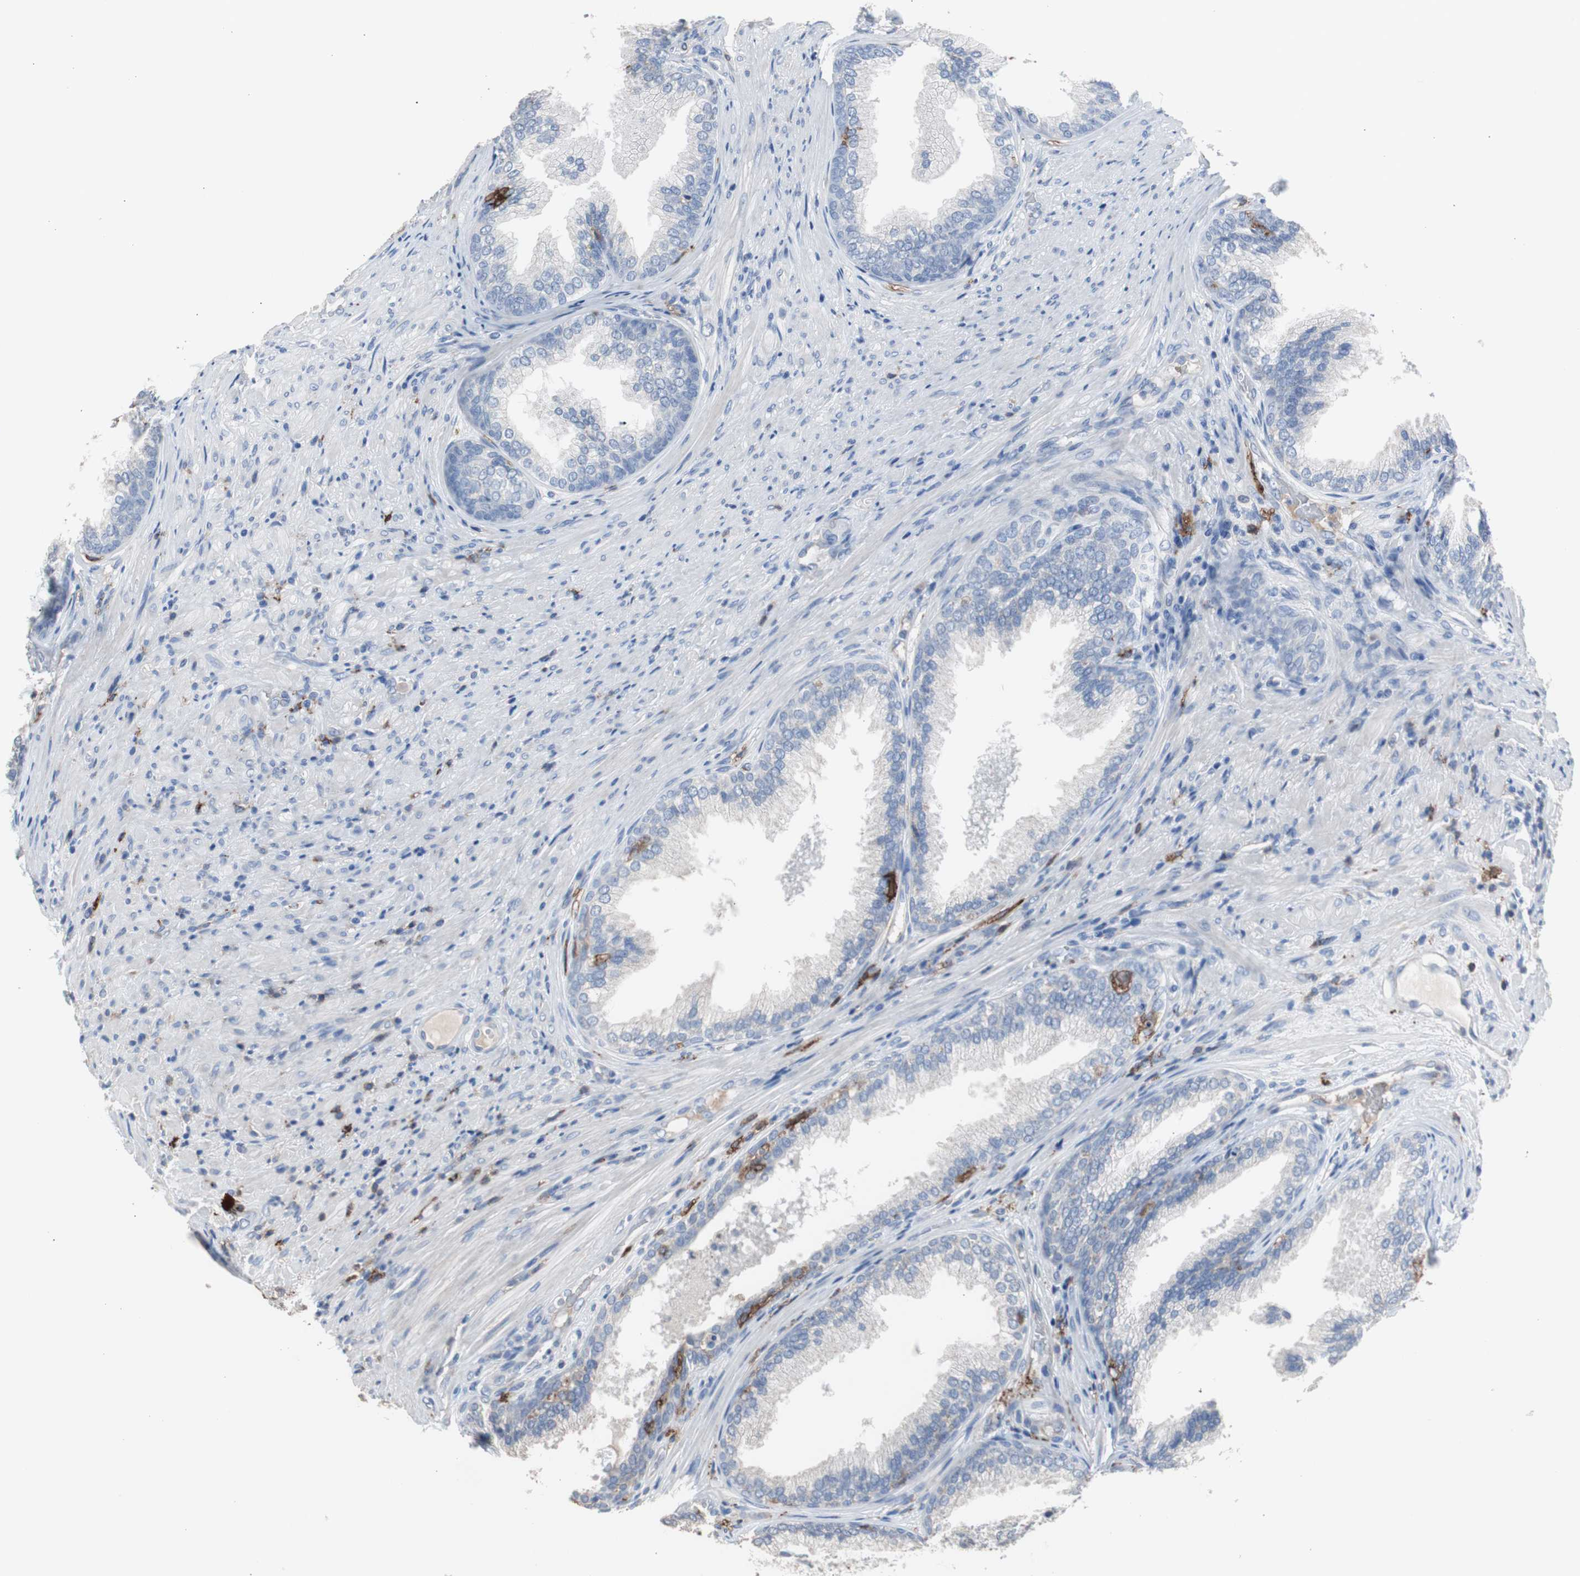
{"staining": {"intensity": "negative", "quantity": "none", "location": "none"}, "tissue": "prostate", "cell_type": "Glandular cells", "image_type": "normal", "snomed": [{"axis": "morphology", "description": "Normal tissue, NOS"}, {"axis": "topography", "description": "Prostate"}], "caption": "A high-resolution photomicrograph shows IHC staining of unremarkable prostate, which reveals no significant expression in glandular cells. (DAB (3,3'-diaminobenzidine) immunohistochemistry (IHC), high magnification).", "gene": "FCGR2B", "patient": {"sex": "male", "age": 76}}